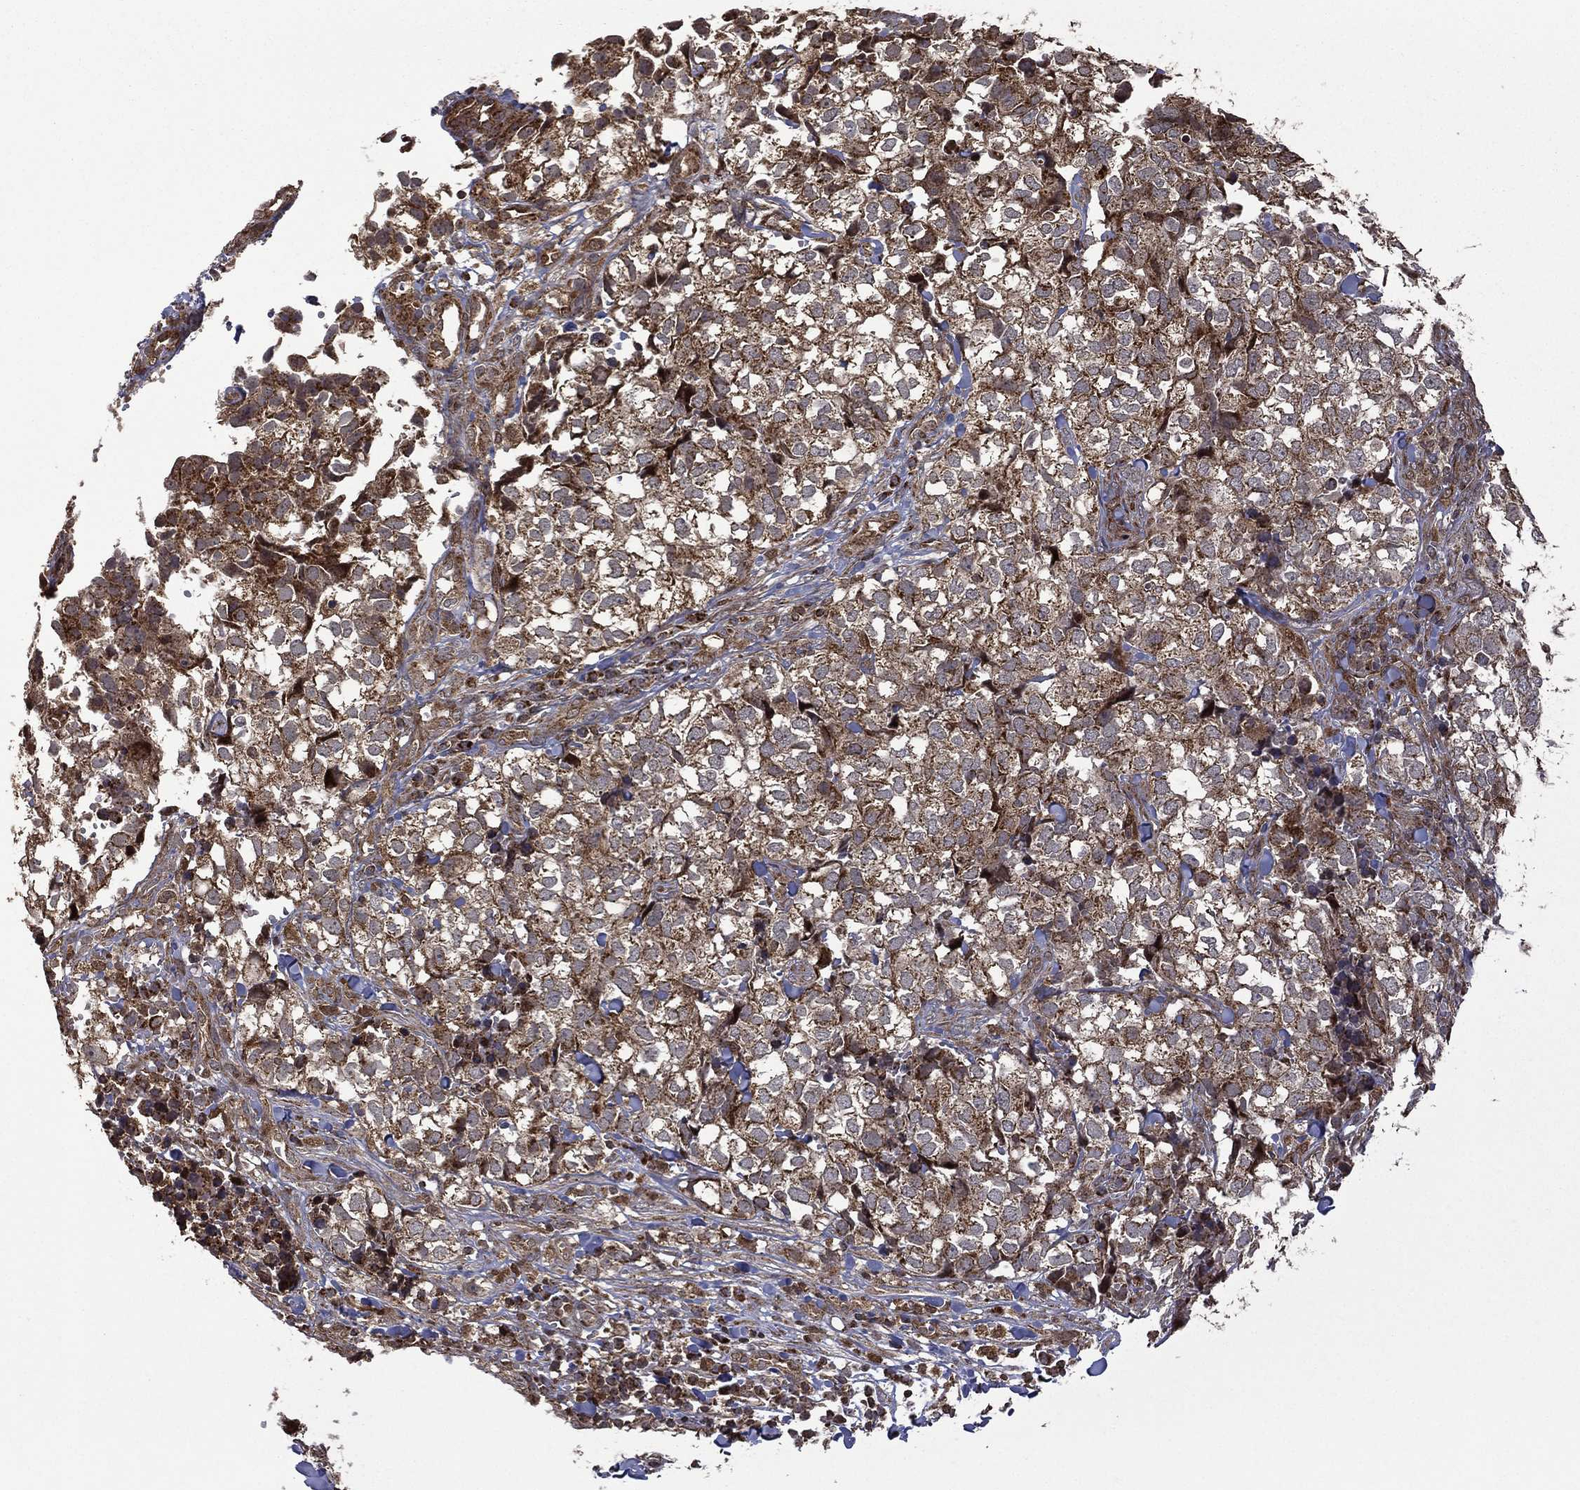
{"staining": {"intensity": "moderate", "quantity": ">75%", "location": "cytoplasmic/membranous"}, "tissue": "breast cancer", "cell_type": "Tumor cells", "image_type": "cancer", "snomed": [{"axis": "morphology", "description": "Duct carcinoma"}, {"axis": "topography", "description": "Breast"}], "caption": "The immunohistochemical stain labels moderate cytoplasmic/membranous staining in tumor cells of breast intraductal carcinoma tissue.", "gene": "GIMAP6", "patient": {"sex": "female", "age": 30}}